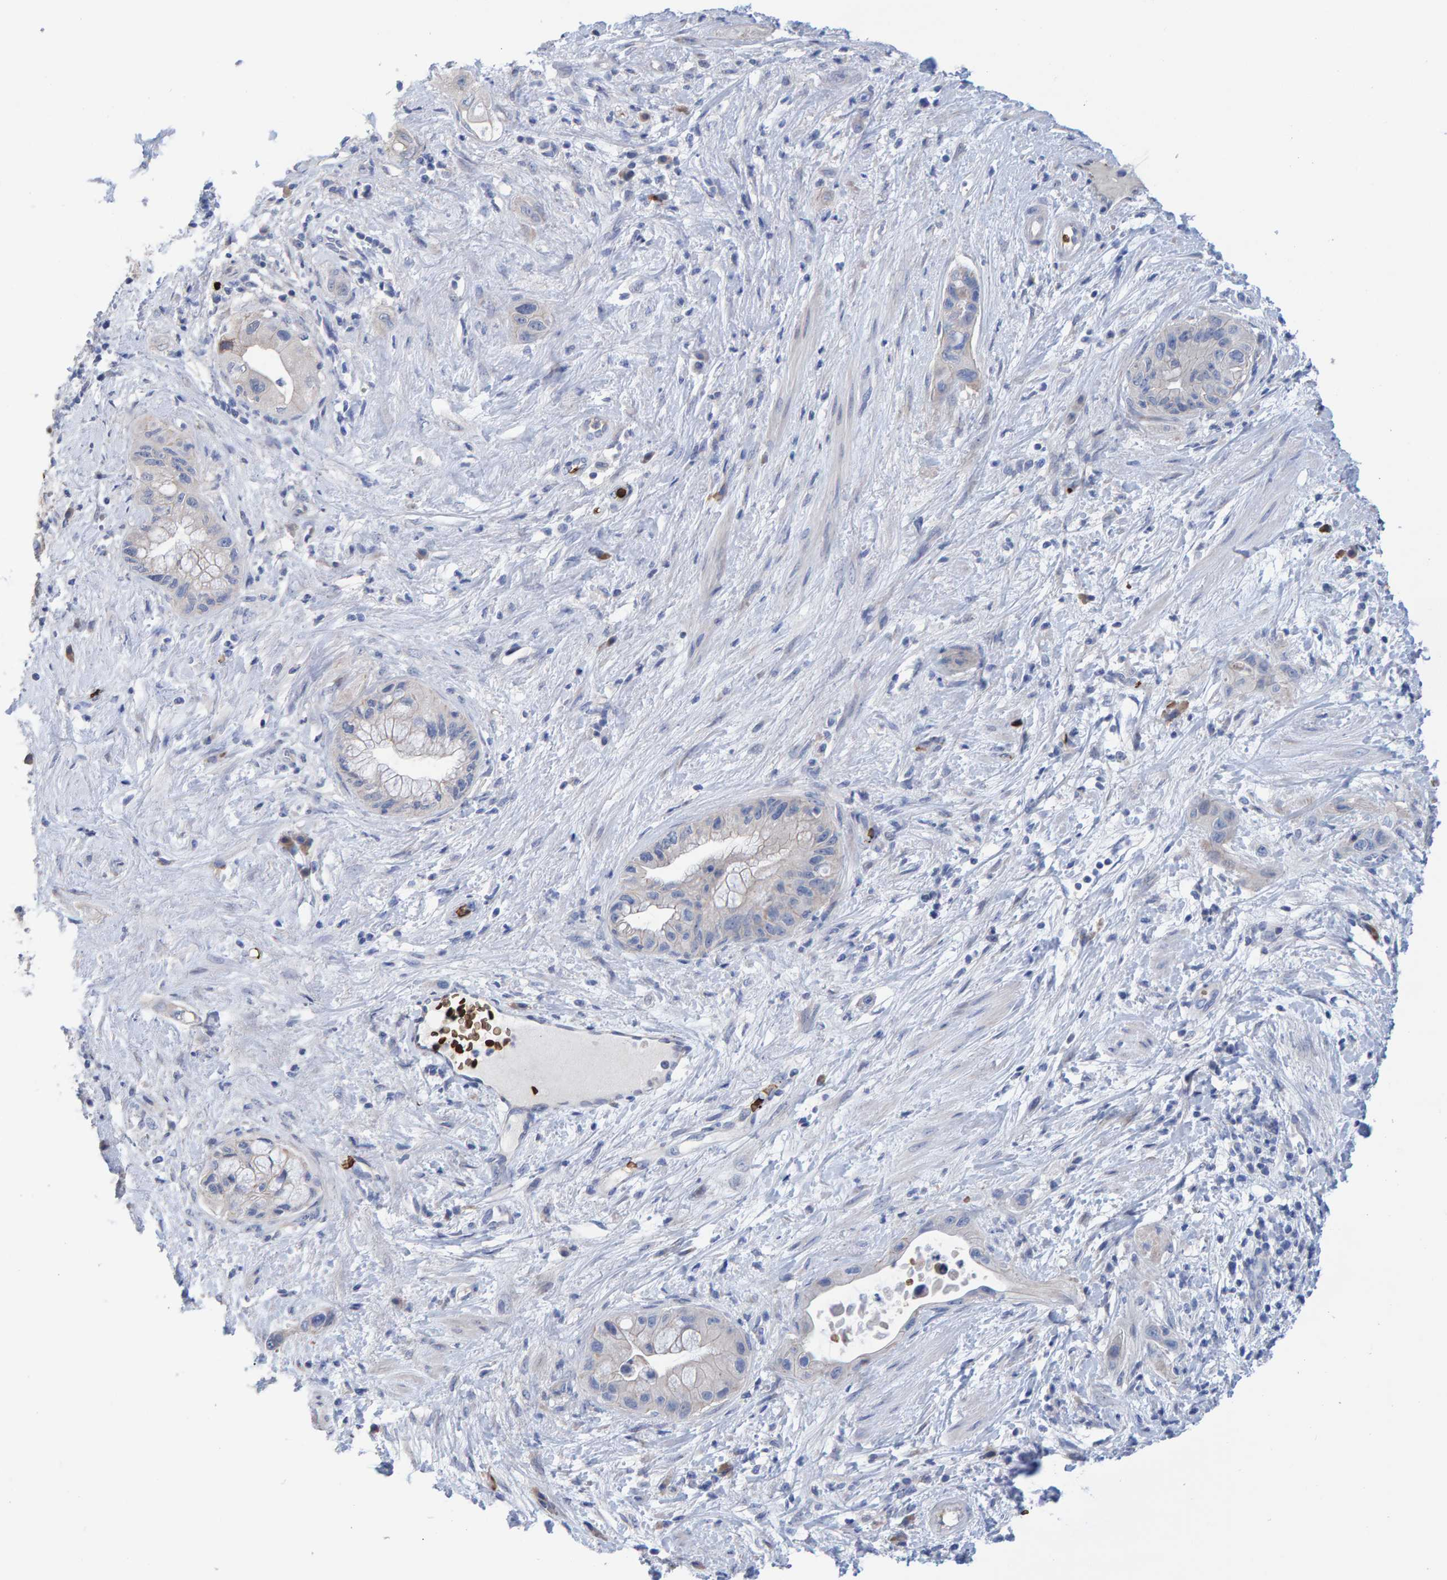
{"staining": {"intensity": "weak", "quantity": "25%-75%", "location": "cytoplasmic/membranous"}, "tissue": "pancreatic cancer", "cell_type": "Tumor cells", "image_type": "cancer", "snomed": [{"axis": "morphology", "description": "Adenocarcinoma, NOS"}, {"axis": "topography", "description": "Pancreas"}], "caption": "About 25%-75% of tumor cells in adenocarcinoma (pancreatic) reveal weak cytoplasmic/membranous protein expression as visualized by brown immunohistochemical staining.", "gene": "VPS9D1", "patient": {"sex": "female", "age": 73}}